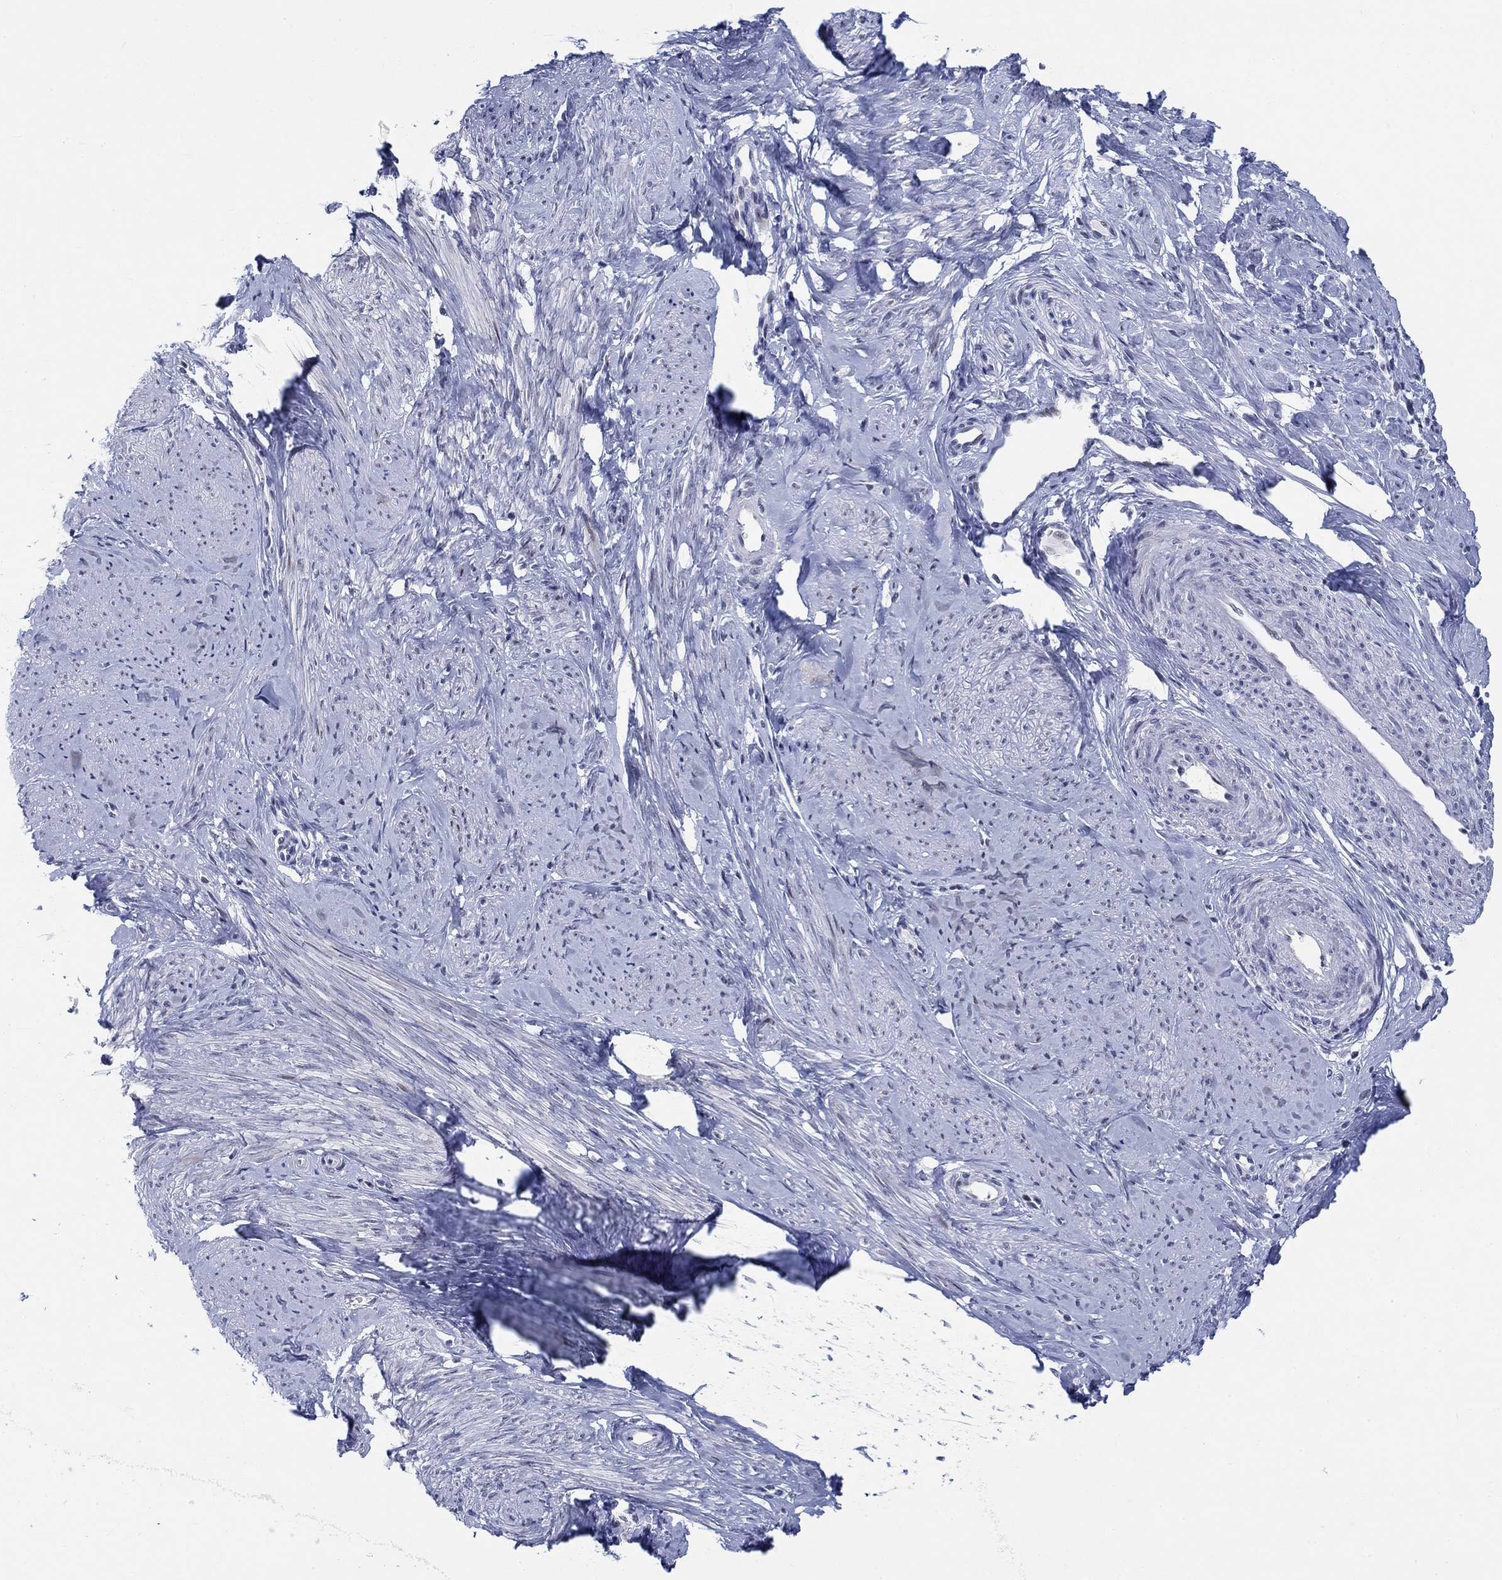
{"staining": {"intensity": "weak", "quantity": "<25%", "location": "nuclear"}, "tissue": "smooth muscle", "cell_type": "Smooth muscle cells", "image_type": "normal", "snomed": [{"axis": "morphology", "description": "Normal tissue, NOS"}, {"axis": "topography", "description": "Smooth muscle"}], "caption": "Human smooth muscle stained for a protein using immunohistochemistry (IHC) shows no staining in smooth muscle cells.", "gene": "NEU3", "patient": {"sex": "female", "age": 48}}